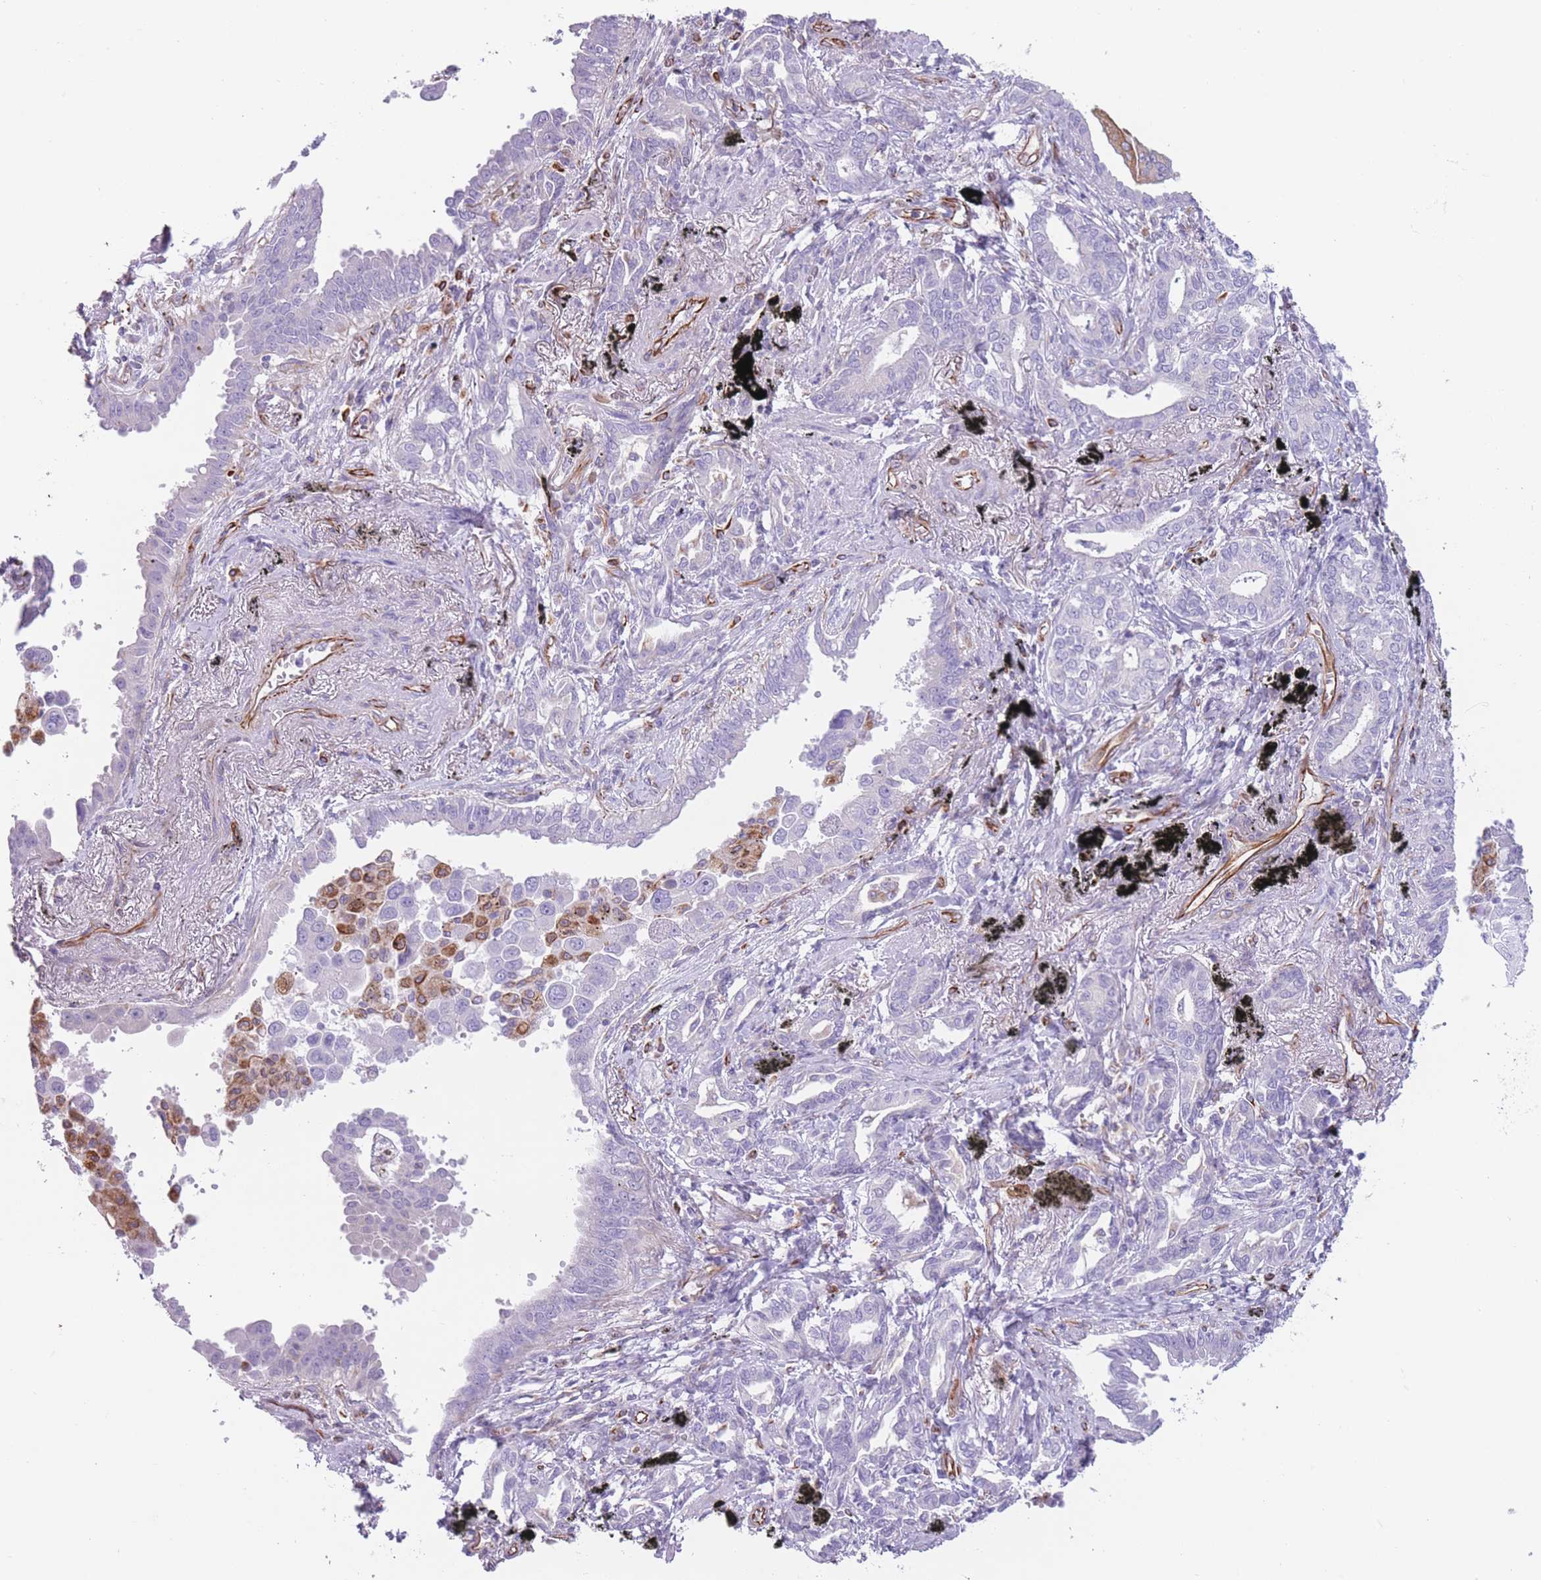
{"staining": {"intensity": "negative", "quantity": "none", "location": "none"}, "tissue": "lung cancer", "cell_type": "Tumor cells", "image_type": "cancer", "snomed": [{"axis": "morphology", "description": "Adenocarcinoma, NOS"}, {"axis": "topography", "description": "Lung"}], "caption": "The immunohistochemistry histopathology image has no significant staining in tumor cells of lung cancer tissue.", "gene": "PTCD1", "patient": {"sex": "male", "age": 67}}